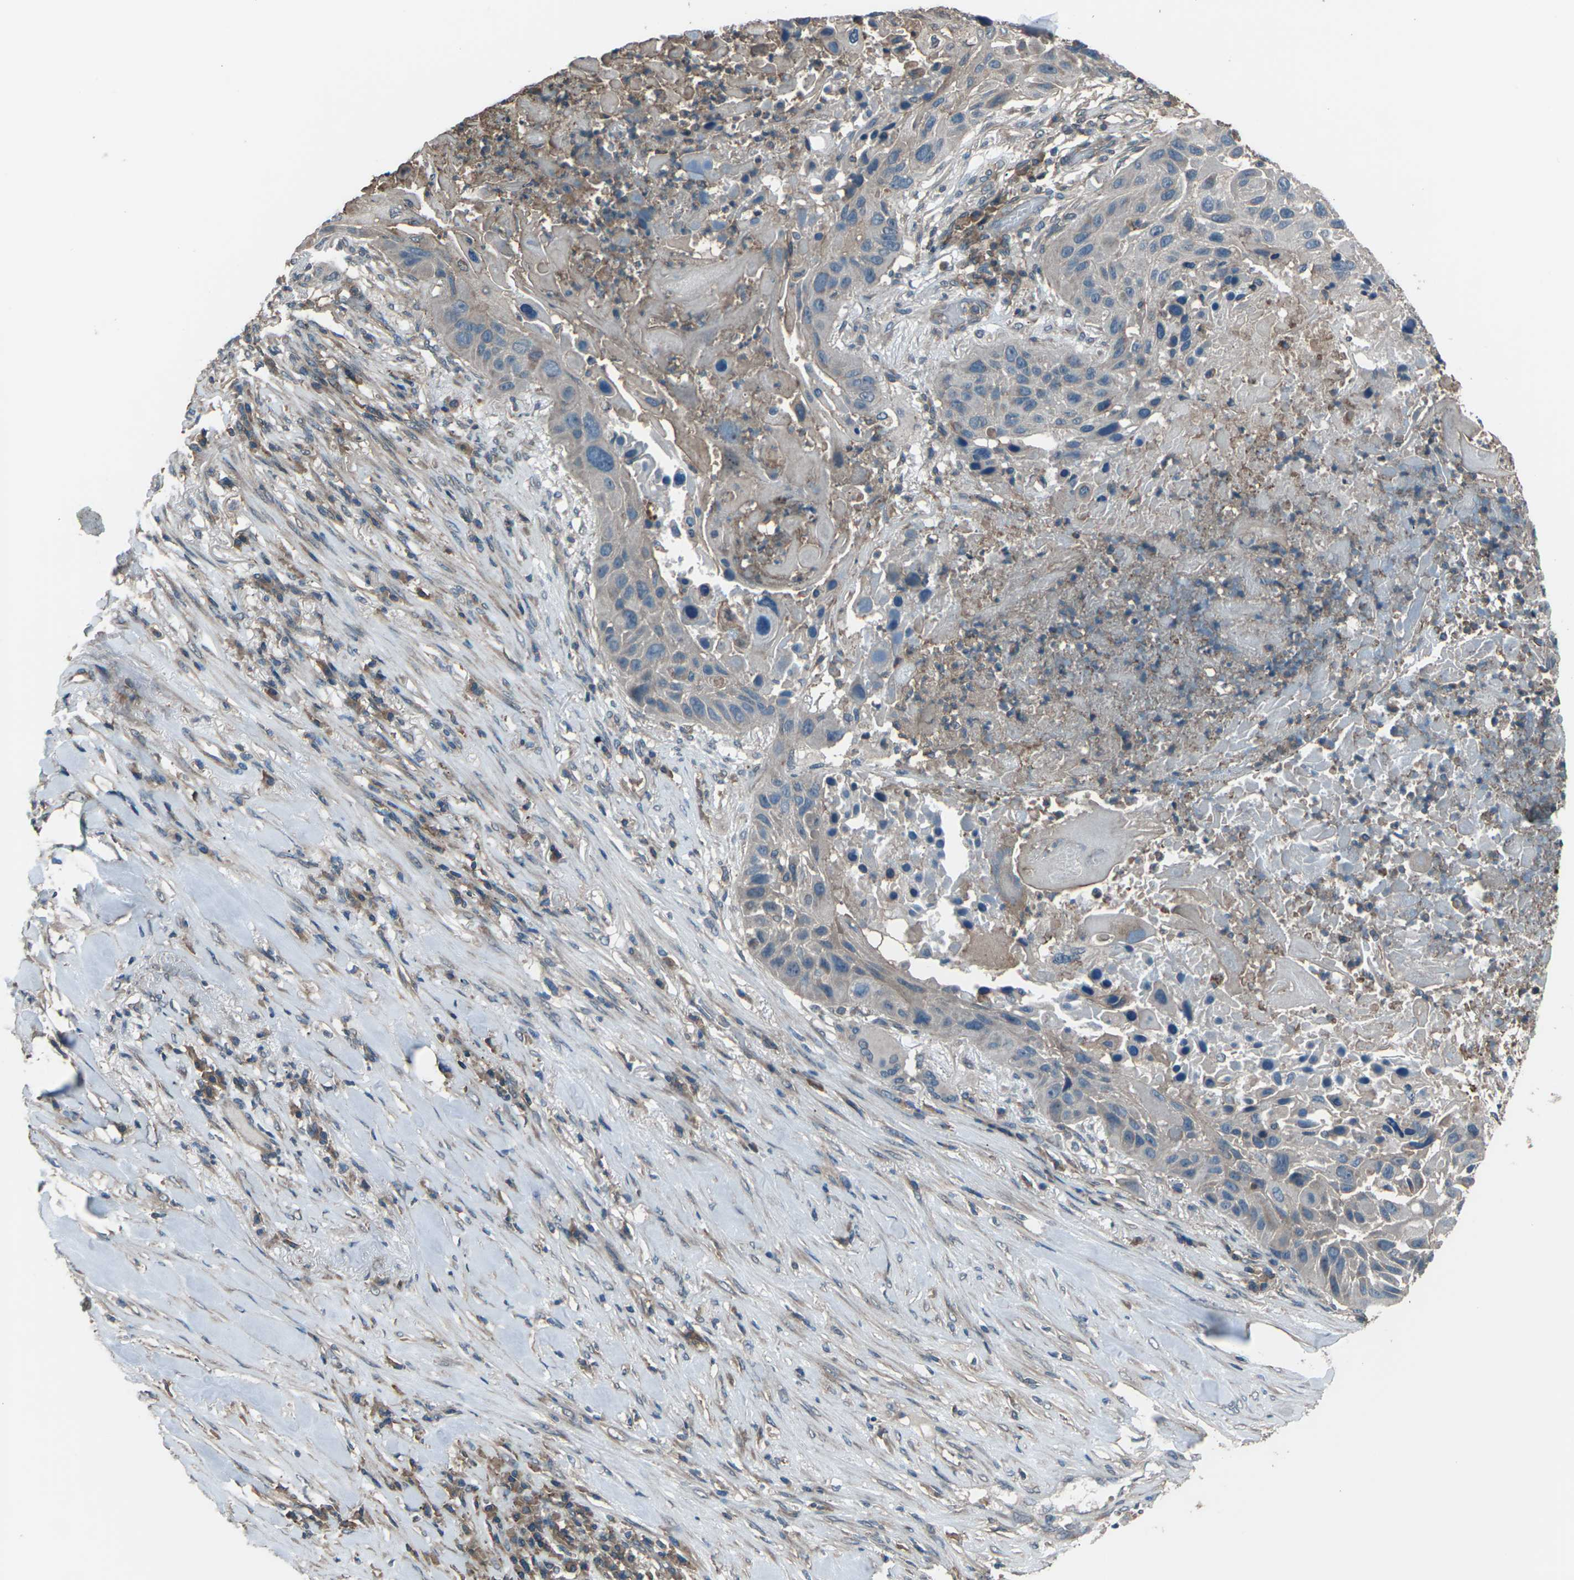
{"staining": {"intensity": "weak", "quantity": "<25%", "location": "cytoplasmic/membranous"}, "tissue": "lung cancer", "cell_type": "Tumor cells", "image_type": "cancer", "snomed": [{"axis": "morphology", "description": "Squamous cell carcinoma, NOS"}, {"axis": "topography", "description": "Lung"}], "caption": "There is no significant positivity in tumor cells of lung cancer (squamous cell carcinoma). (Stains: DAB immunohistochemistry (IHC) with hematoxylin counter stain, Microscopy: brightfield microscopy at high magnification).", "gene": "CMTM4", "patient": {"sex": "male", "age": 57}}